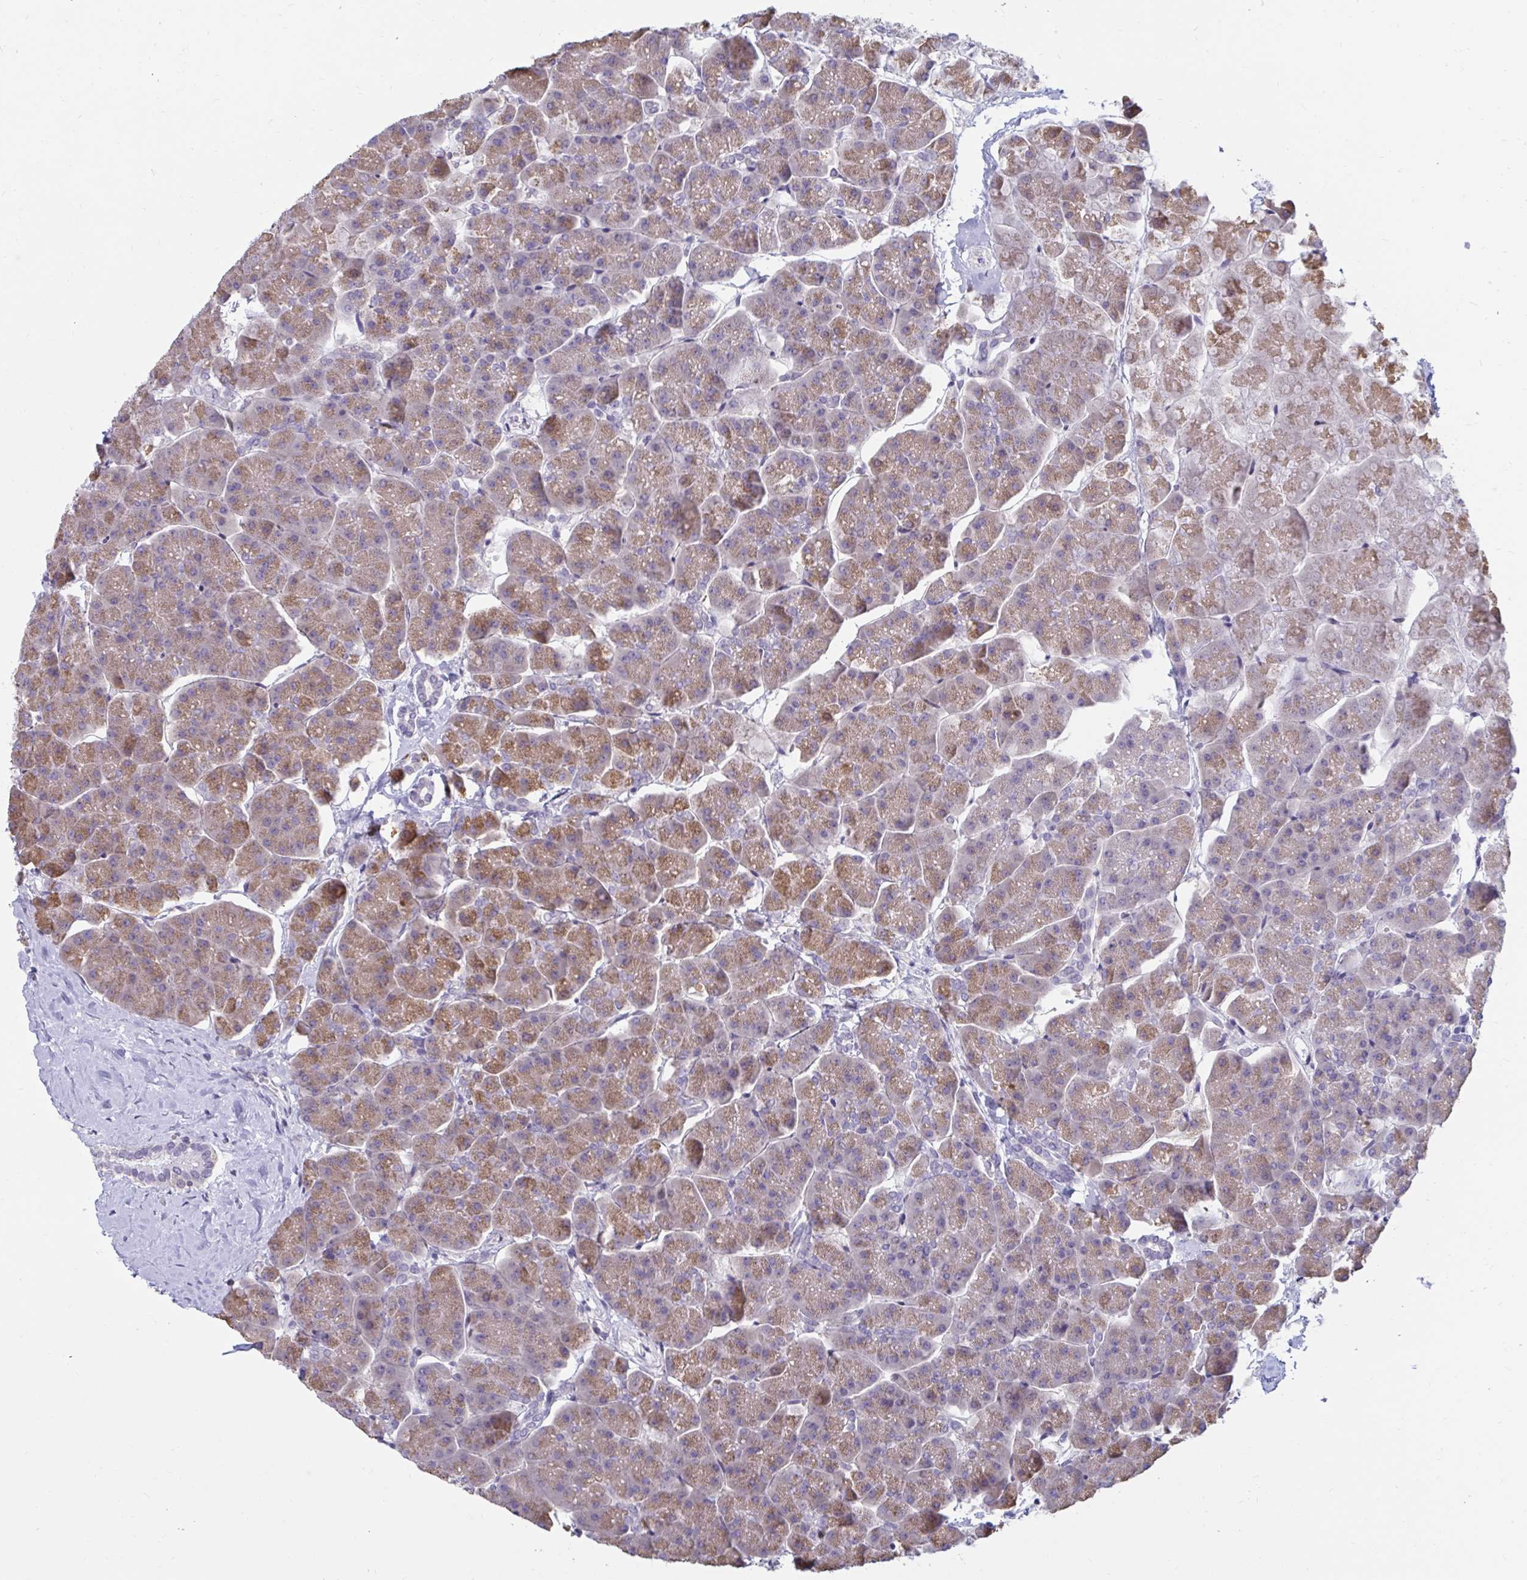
{"staining": {"intensity": "moderate", "quantity": "25%-75%", "location": "cytoplasmic/membranous"}, "tissue": "pancreas", "cell_type": "Exocrine glandular cells", "image_type": "normal", "snomed": [{"axis": "morphology", "description": "Normal tissue, NOS"}, {"axis": "topography", "description": "Pancreas"}, {"axis": "topography", "description": "Peripheral nerve tissue"}], "caption": "This is a photomicrograph of immunohistochemistry (IHC) staining of unremarkable pancreas, which shows moderate staining in the cytoplasmic/membranous of exocrine glandular cells.", "gene": "ARPP19", "patient": {"sex": "male", "age": 54}}